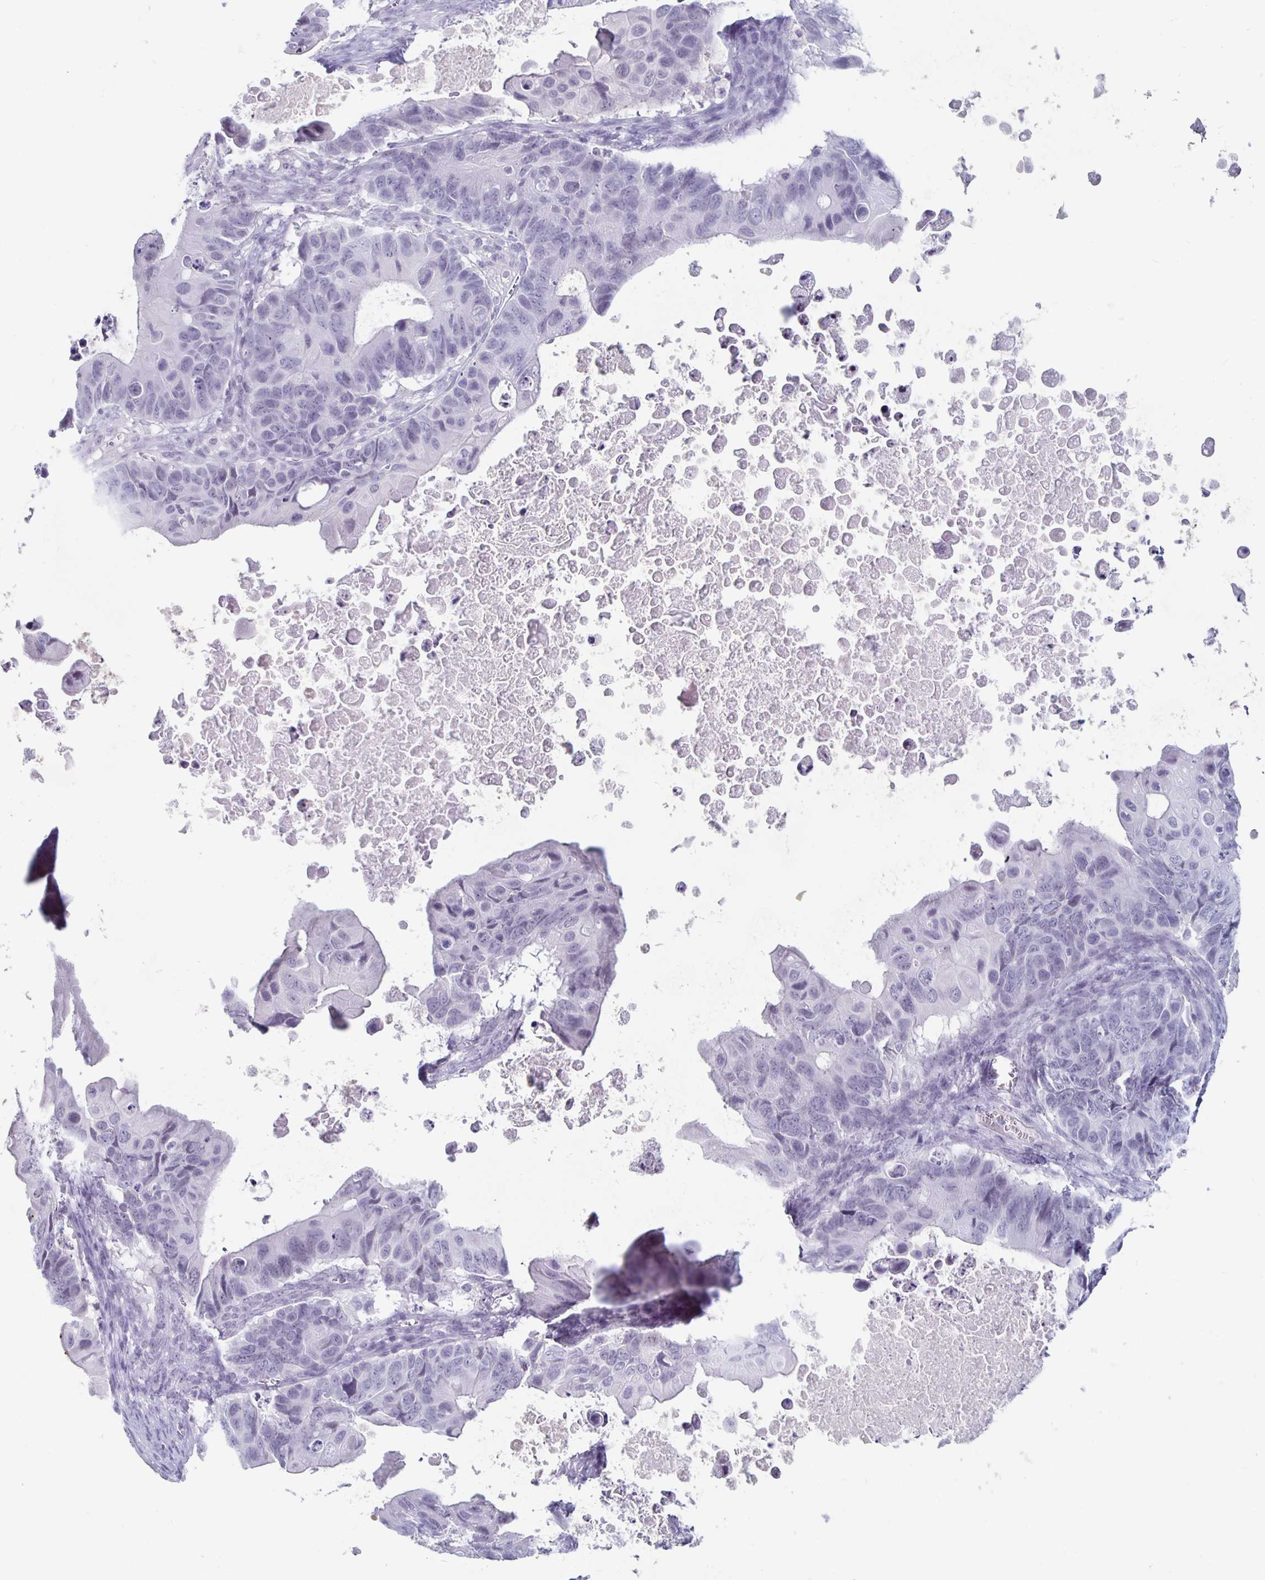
{"staining": {"intensity": "negative", "quantity": "none", "location": "none"}, "tissue": "ovarian cancer", "cell_type": "Tumor cells", "image_type": "cancer", "snomed": [{"axis": "morphology", "description": "Cystadenocarcinoma, mucinous, NOS"}, {"axis": "topography", "description": "Ovary"}], "caption": "This is an IHC micrograph of human ovarian cancer (mucinous cystadenocarcinoma). There is no expression in tumor cells.", "gene": "KCNQ2", "patient": {"sex": "female", "age": 64}}